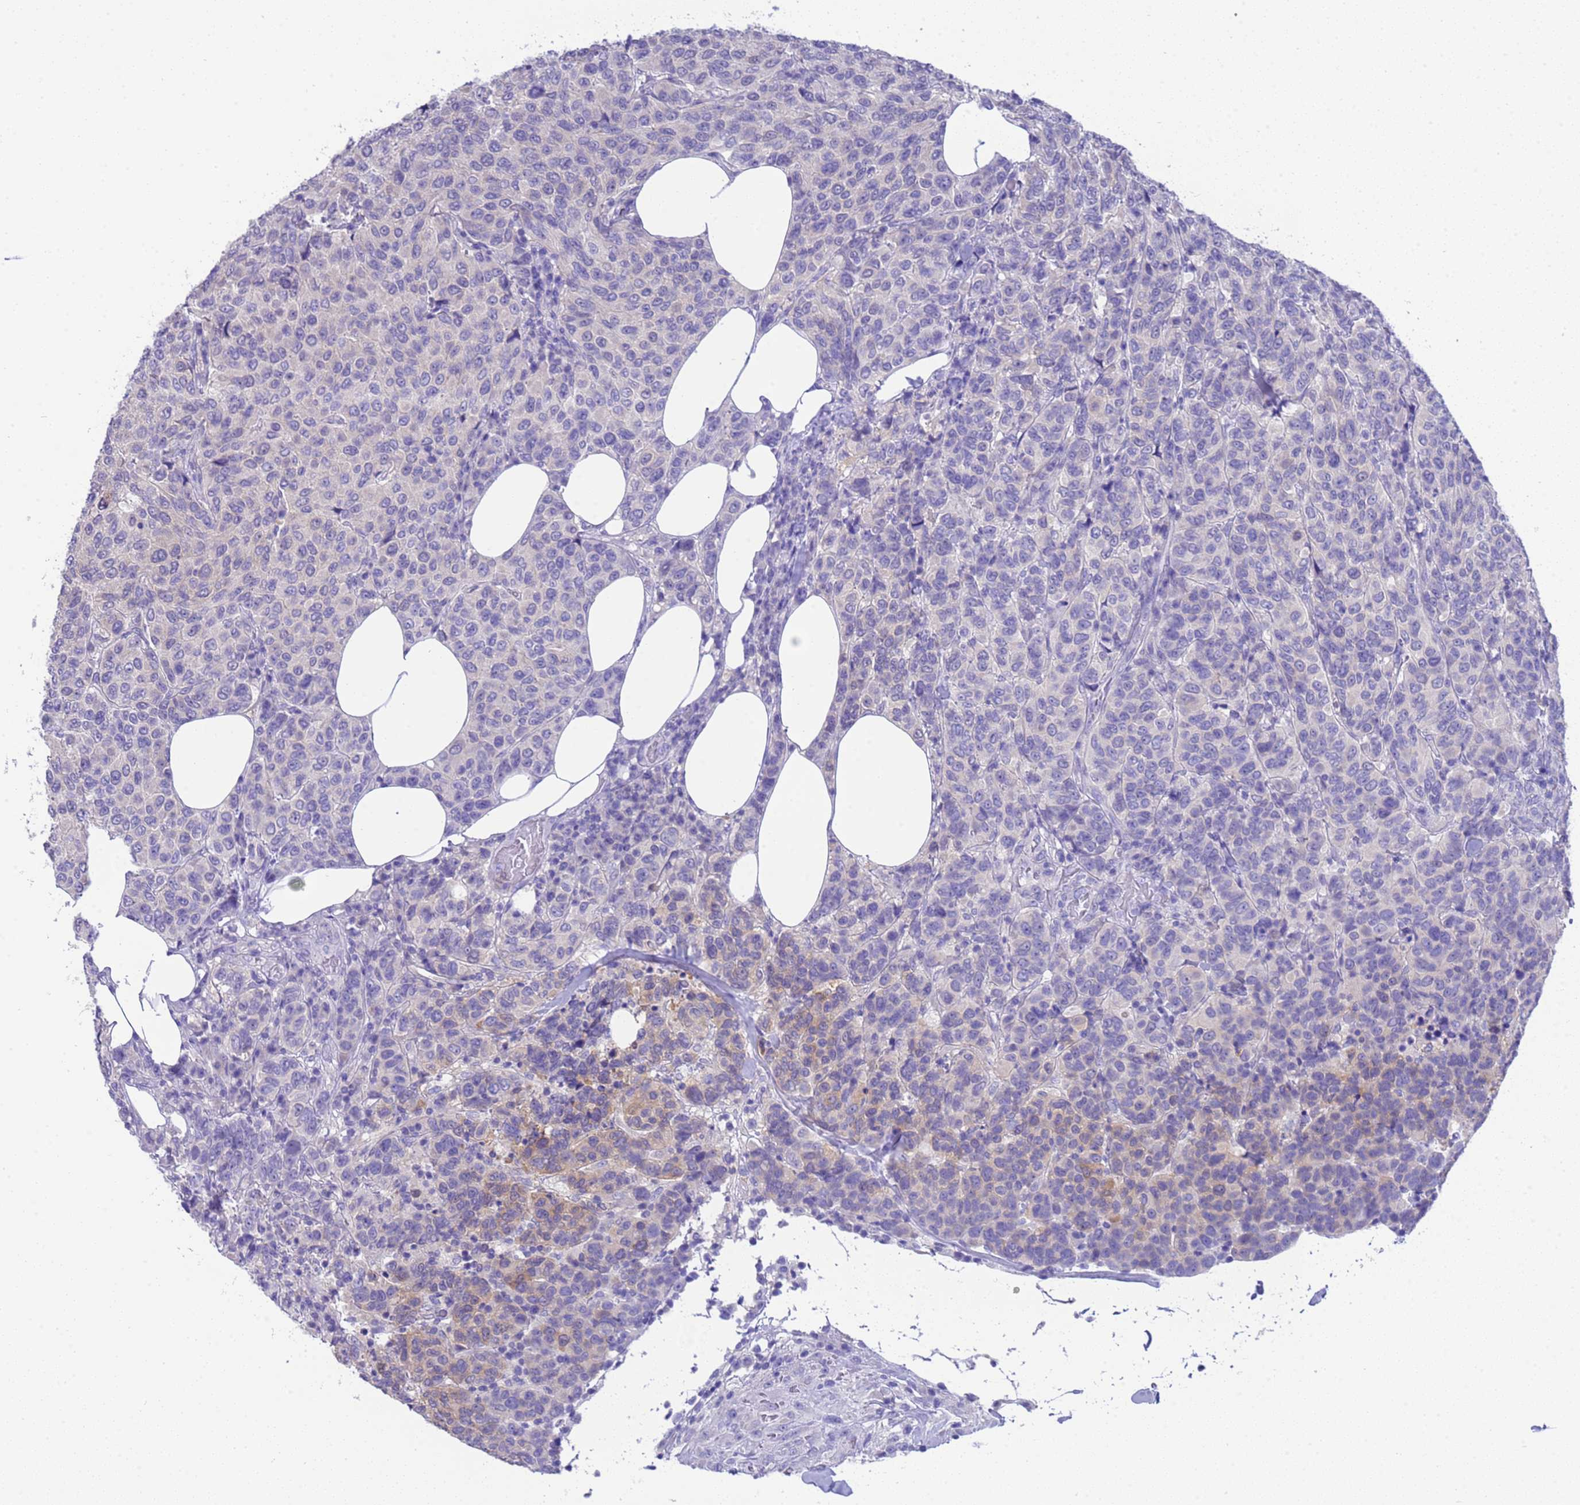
{"staining": {"intensity": "negative", "quantity": "none", "location": "none"}, "tissue": "breast cancer", "cell_type": "Tumor cells", "image_type": "cancer", "snomed": [{"axis": "morphology", "description": "Duct carcinoma"}, {"axis": "topography", "description": "Breast"}], "caption": "DAB (3,3'-diaminobenzidine) immunohistochemical staining of human breast invasive ductal carcinoma reveals no significant expression in tumor cells.", "gene": "USP38", "patient": {"sex": "female", "age": 55}}